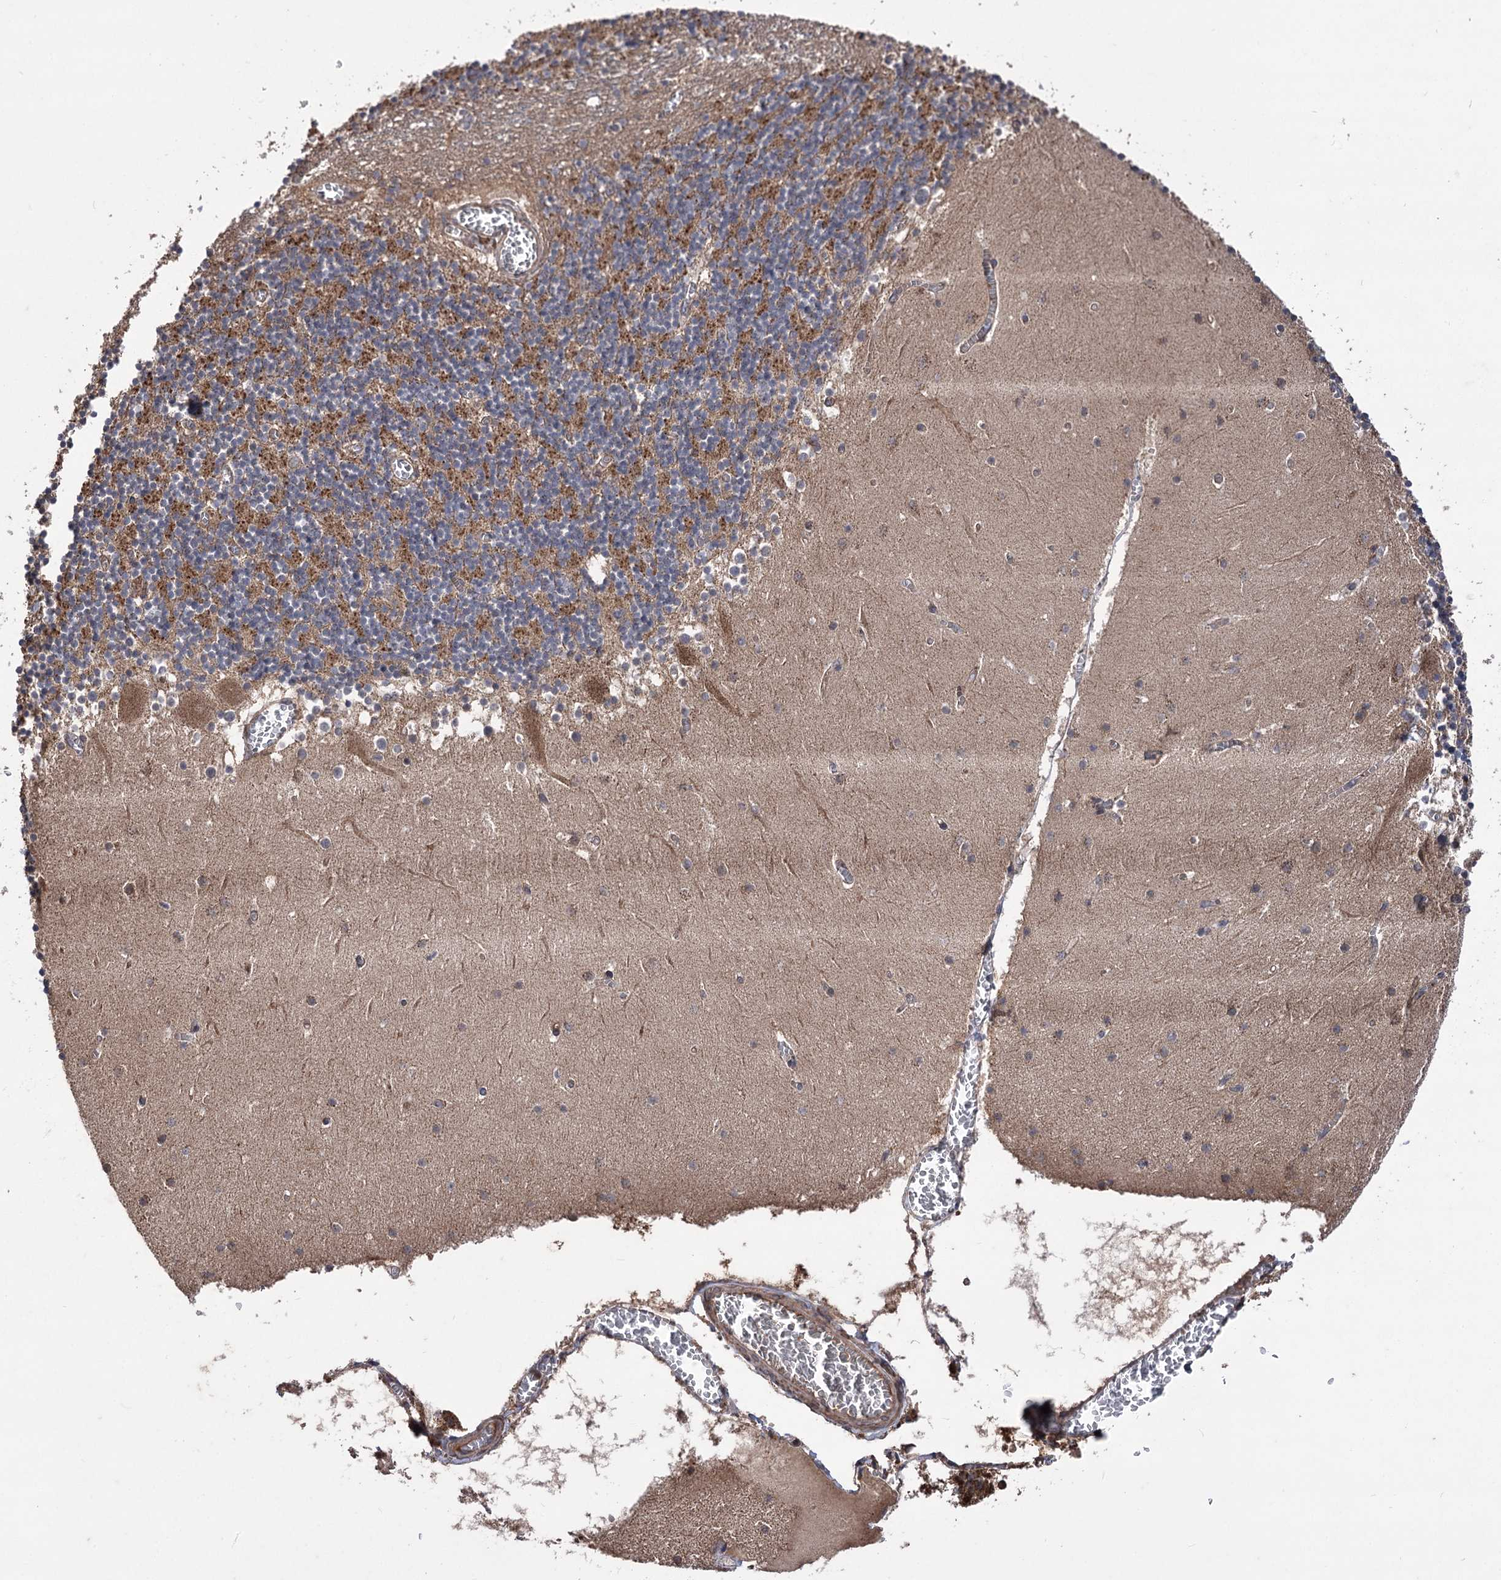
{"staining": {"intensity": "strong", "quantity": "25%-75%", "location": "cytoplasmic/membranous"}, "tissue": "cerebellum", "cell_type": "Cells in granular layer", "image_type": "normal", "snomed": [{"axis": "morphology", "description": "Normal tissue, NOS"}, {"axis": "topography", "description": "Cerebellum"}], "caption": "Strong cytoplasmic/membranous expression for a protein is appreciated in approximately 25%-75% of cells in granular layer of benign cerebellum using immunohistochemistry.", "gene": "RASSF3", "patient": {"sex": "female", "age": 28}}